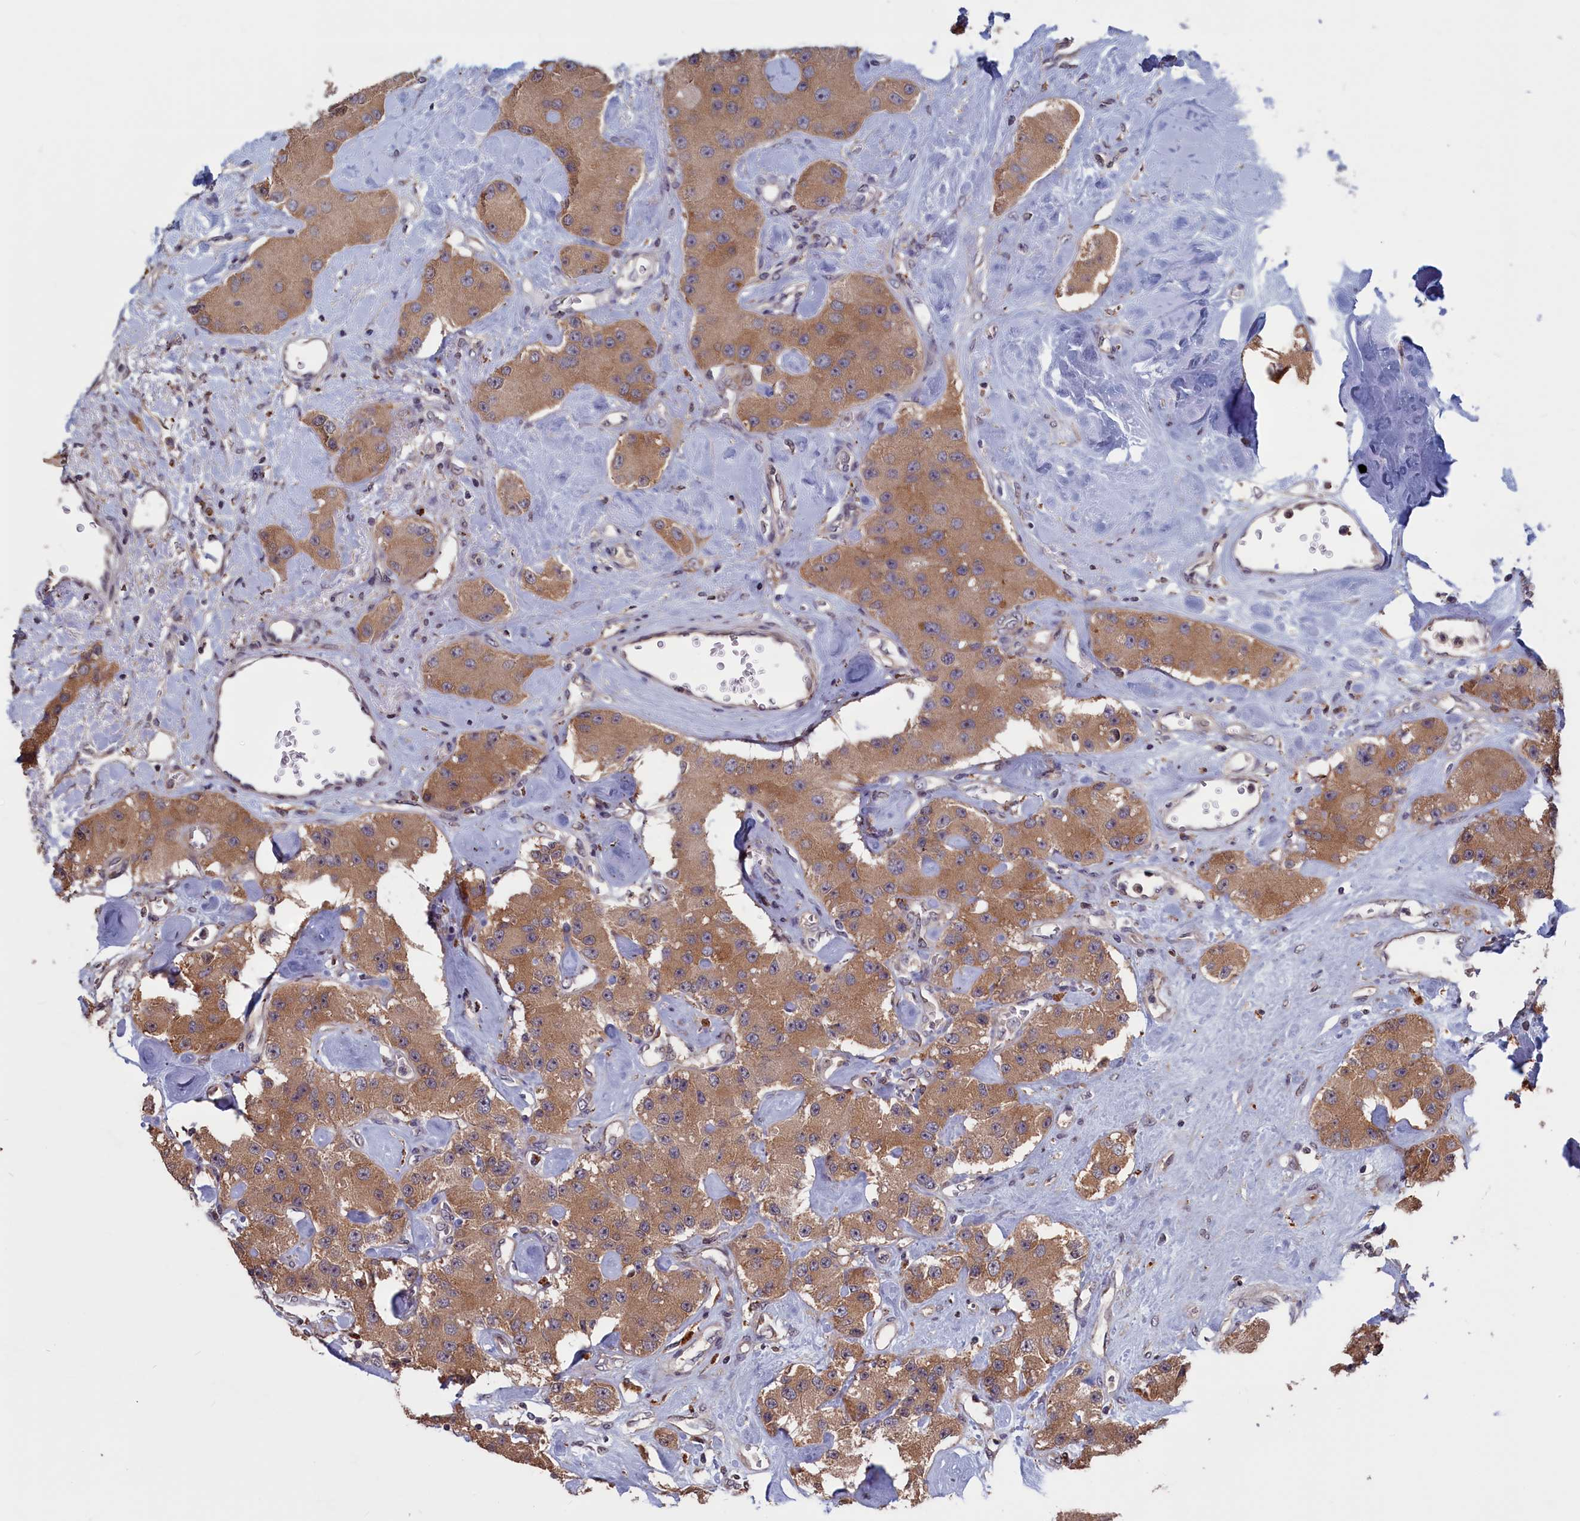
{"staining": {"intensity": "moderate", "quantity": ">75%", "location": "cytoplasmic/membranous"}, "tissue": "carcinoid", "cell_type": "Tumor cells", "image_type": "cancer", "snomed": [{"axis": "morphology", "description": "Carcinoid, malignant, NOS"}, {"axis": "topography", "description": "Pancreas"}], "caption": "Human malignant carcinoid stained for a protein (brown) reveals moderate cytoplasmic/membranous positive positivity in approximately >75% of tumor cells.", "gene": "CACTIN", "patient": {"sex": "male", "age": 41}}